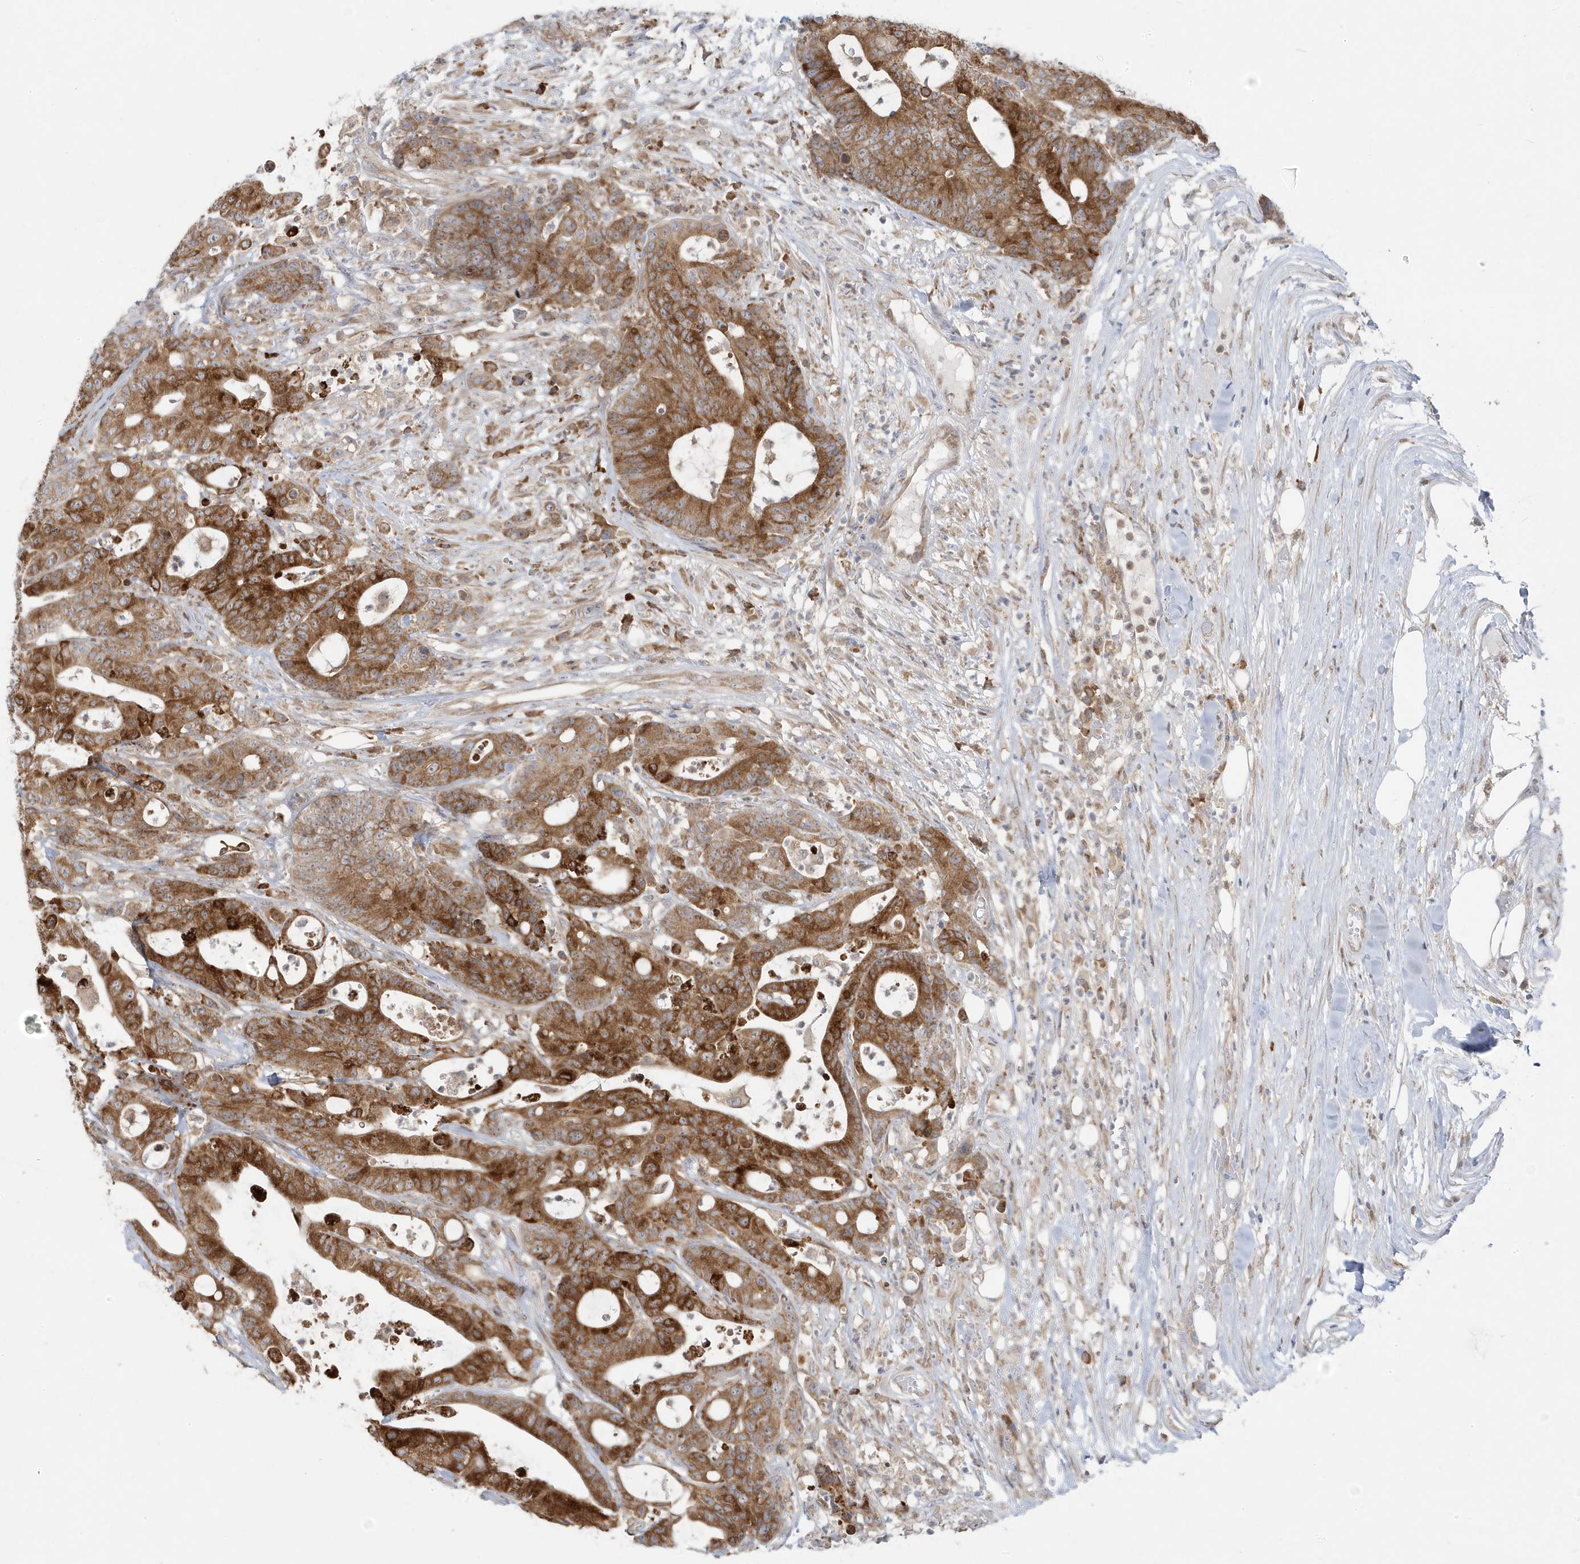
{"staining": {"intensity": "strong", "quantity": ">75%", "location": "cytoplasmic/membranous"}, "tissue": "colorectal cancer", "cell_type": "Tumor cells", "image_type": "cancer", "snomed": [{"axis": "morphology", "description": "Adenocarcinoma, NOS"}, {"axis": "topography", "description": "Colon"}], "caption": "Adenocarcinoma (colorectal) stained with a brown dye shows strong cytoplasmic/membranous positive staining in approximately >75% of tumor cells.", "gene": "ZNF654", "patient": {"sex": "female", "age": 84}}